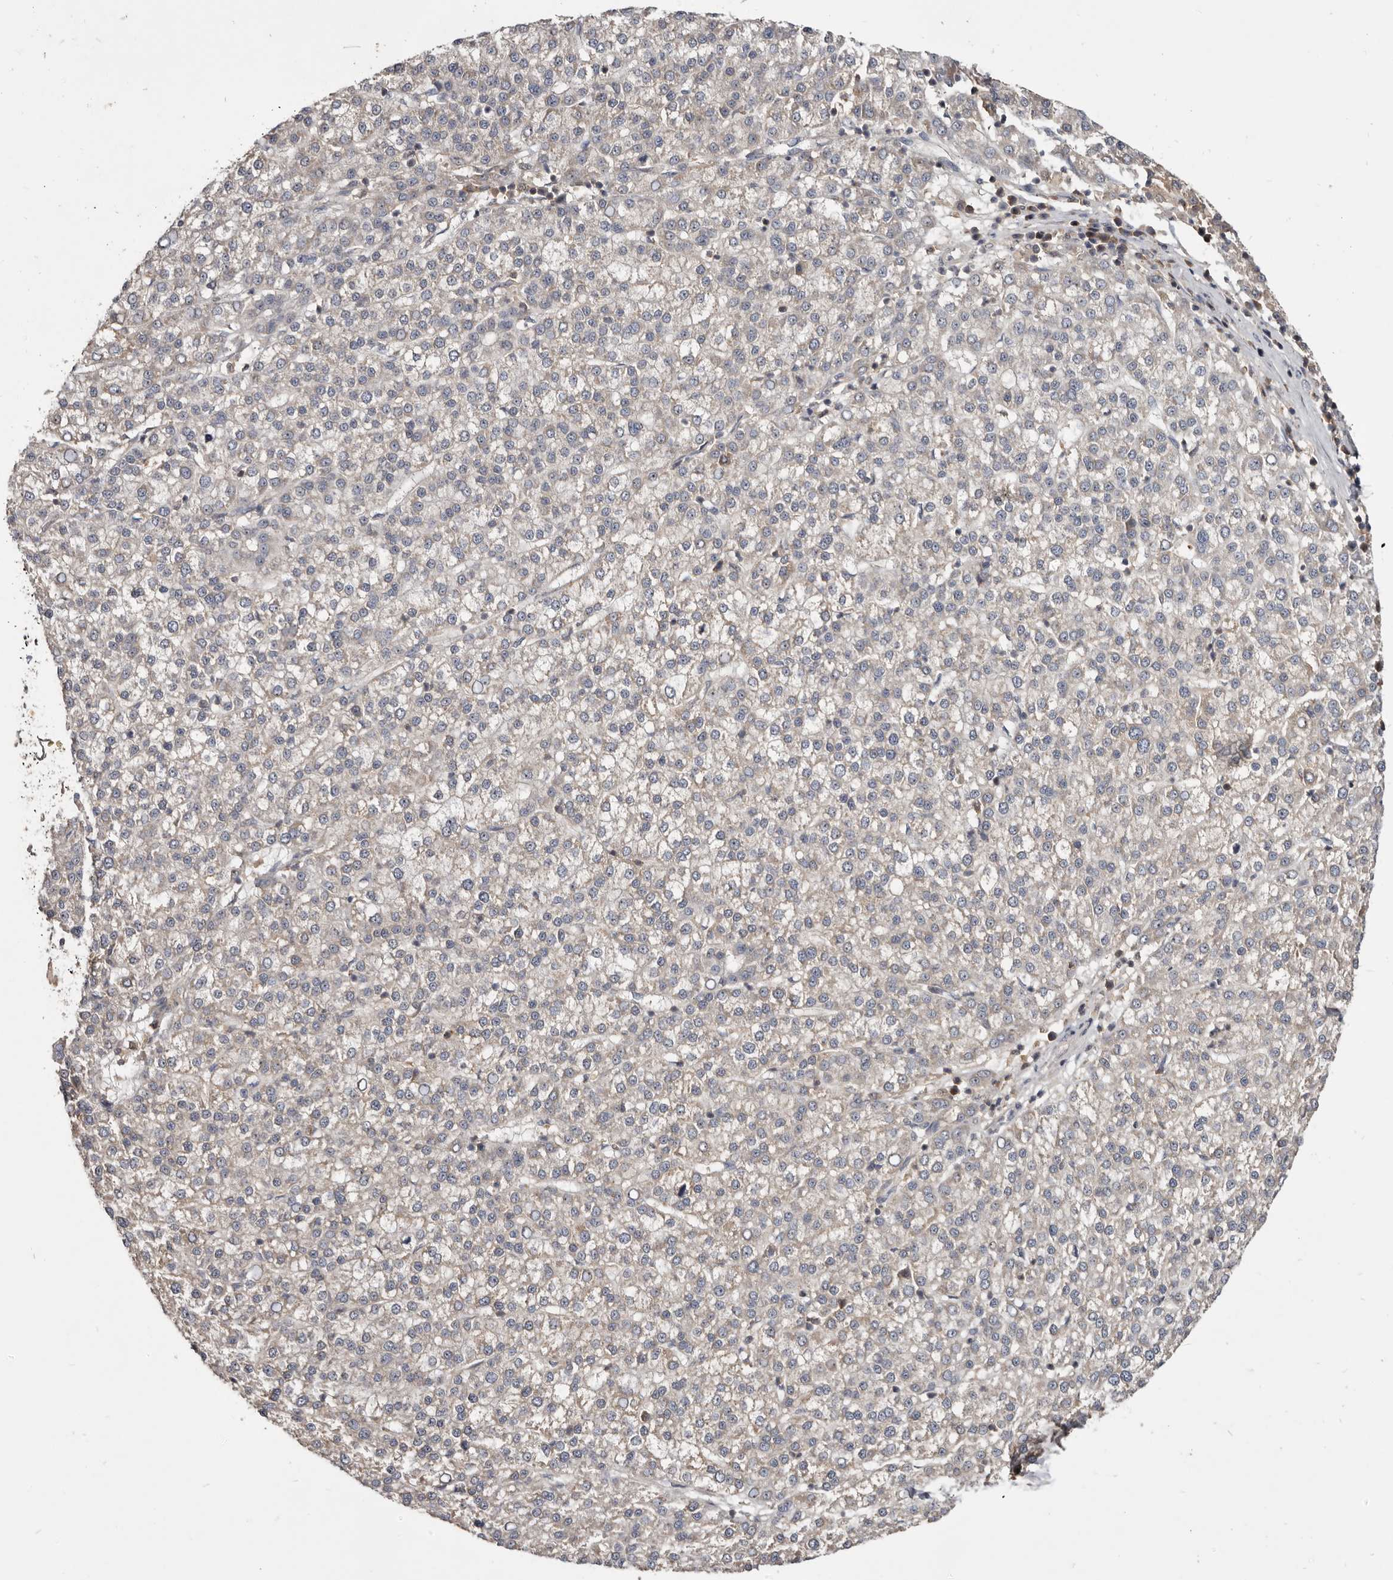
{"staining": {"intensity": "negative", "quantity": "none", "location": "none"}, "tissue": "liver cancer", "cell_type": "Tumor cells", "image_type": "cancer", "snomed": [{"axis": "morphology", "description": "Carcinoma, Hepatocellular, NOS"}, {"axis": "topography", "description": "Liver"}], "caption": "Immunohistochemistry (IHC) of human liver hepatocellular carcinoma displays no positivity in tumor cells.", "gene": "TTC39A", "patient": {"sex": "female", "age": 58}}